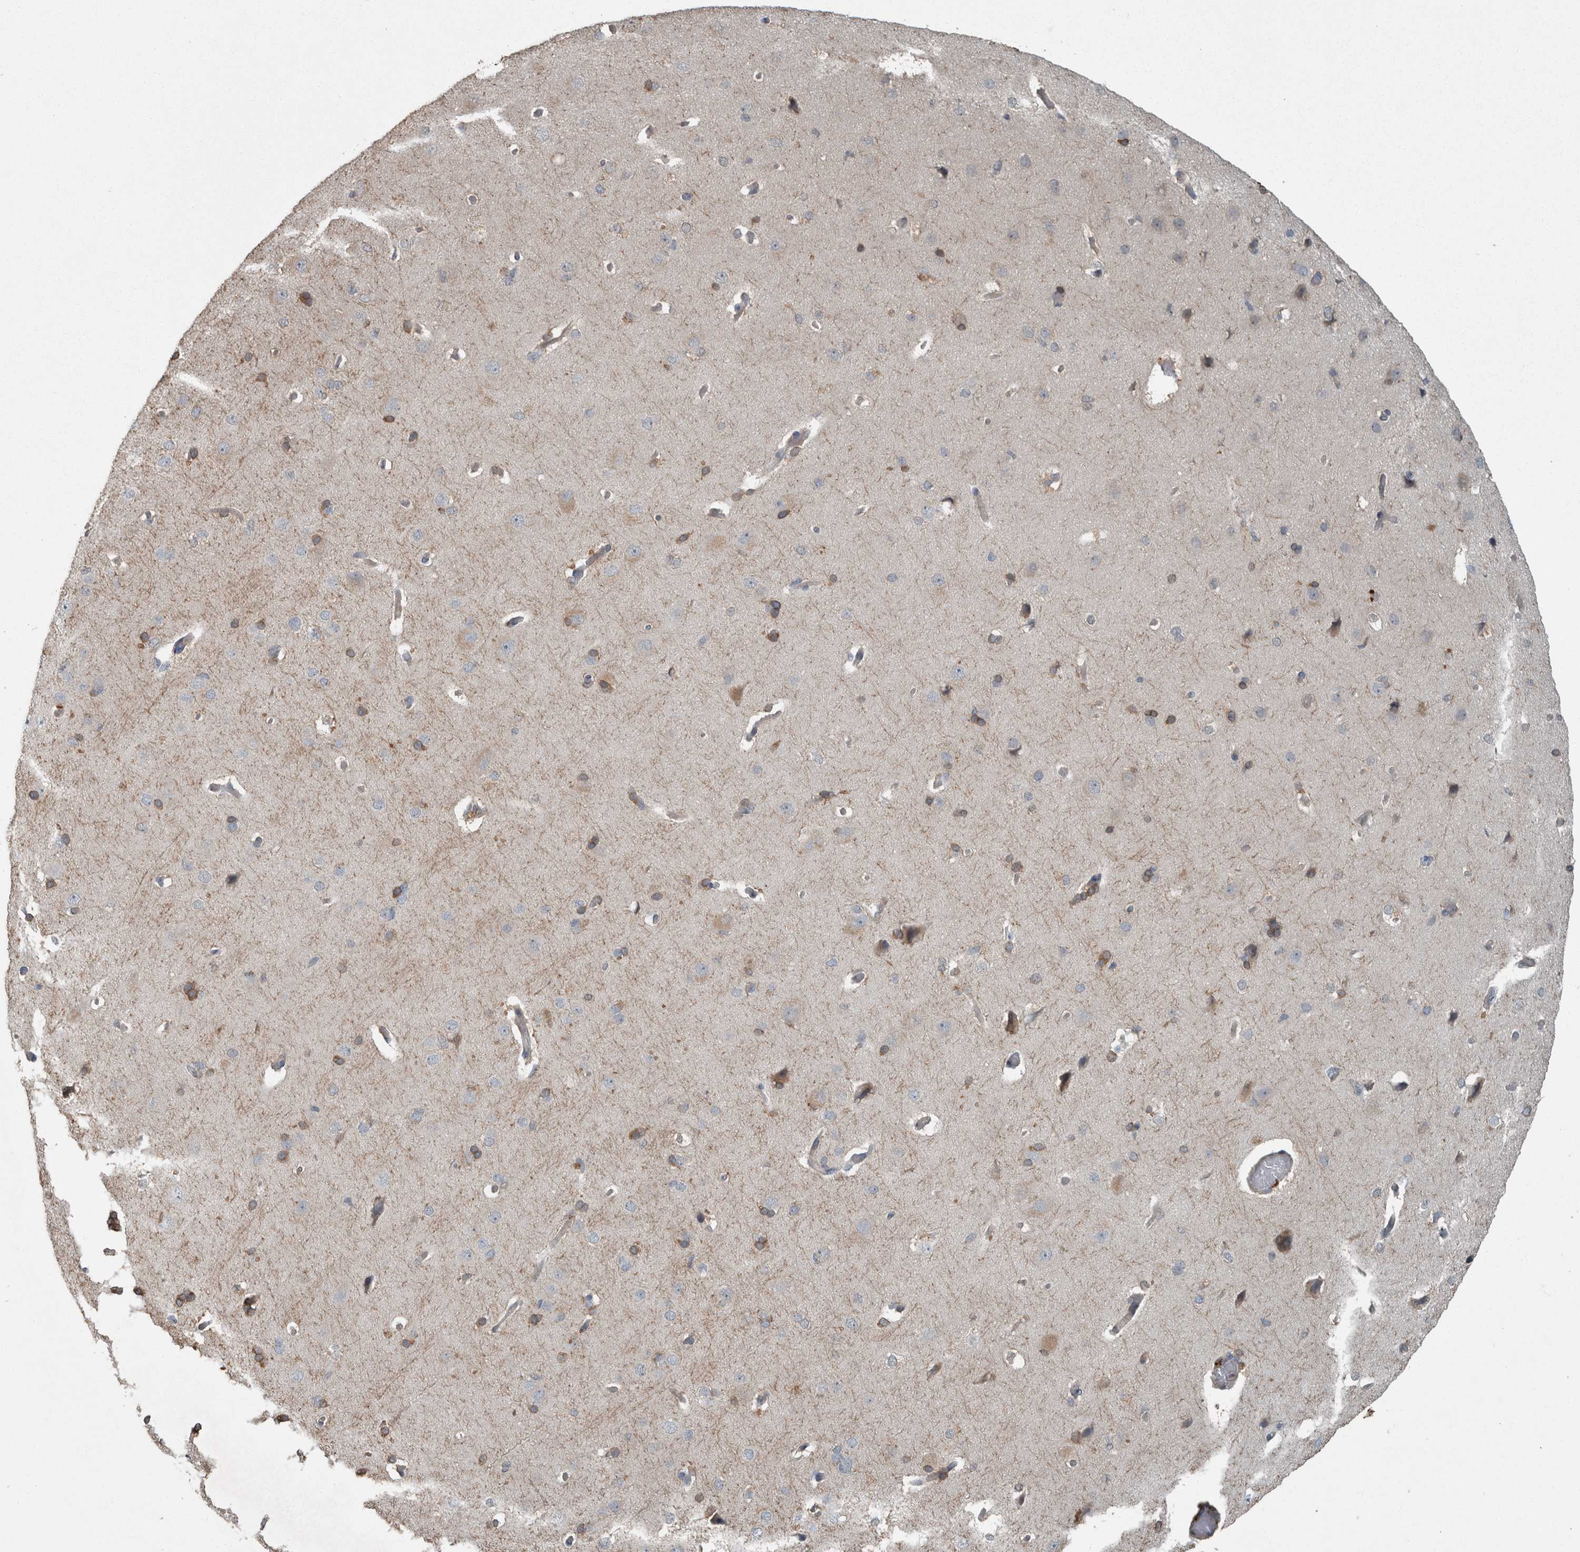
{"staining": {"intensity": "negative", "quantity": "none", "location": "none"}, "tissue": "cerebral cortex", "cell_type": "Endothelial cells", "image_type": "normal", "snomed": [{"axis": "morphology", "description": "Normal tissue, NOS"}, {"axis": "topography", "description": "Cerebral cortex"}], "caption": "Immunohistochemical staining of benign cerebral cortex shows no significant positivity in endothelial cells.", "gene": "KNTC1", "patient": {"sex": "male", "age": 62}}